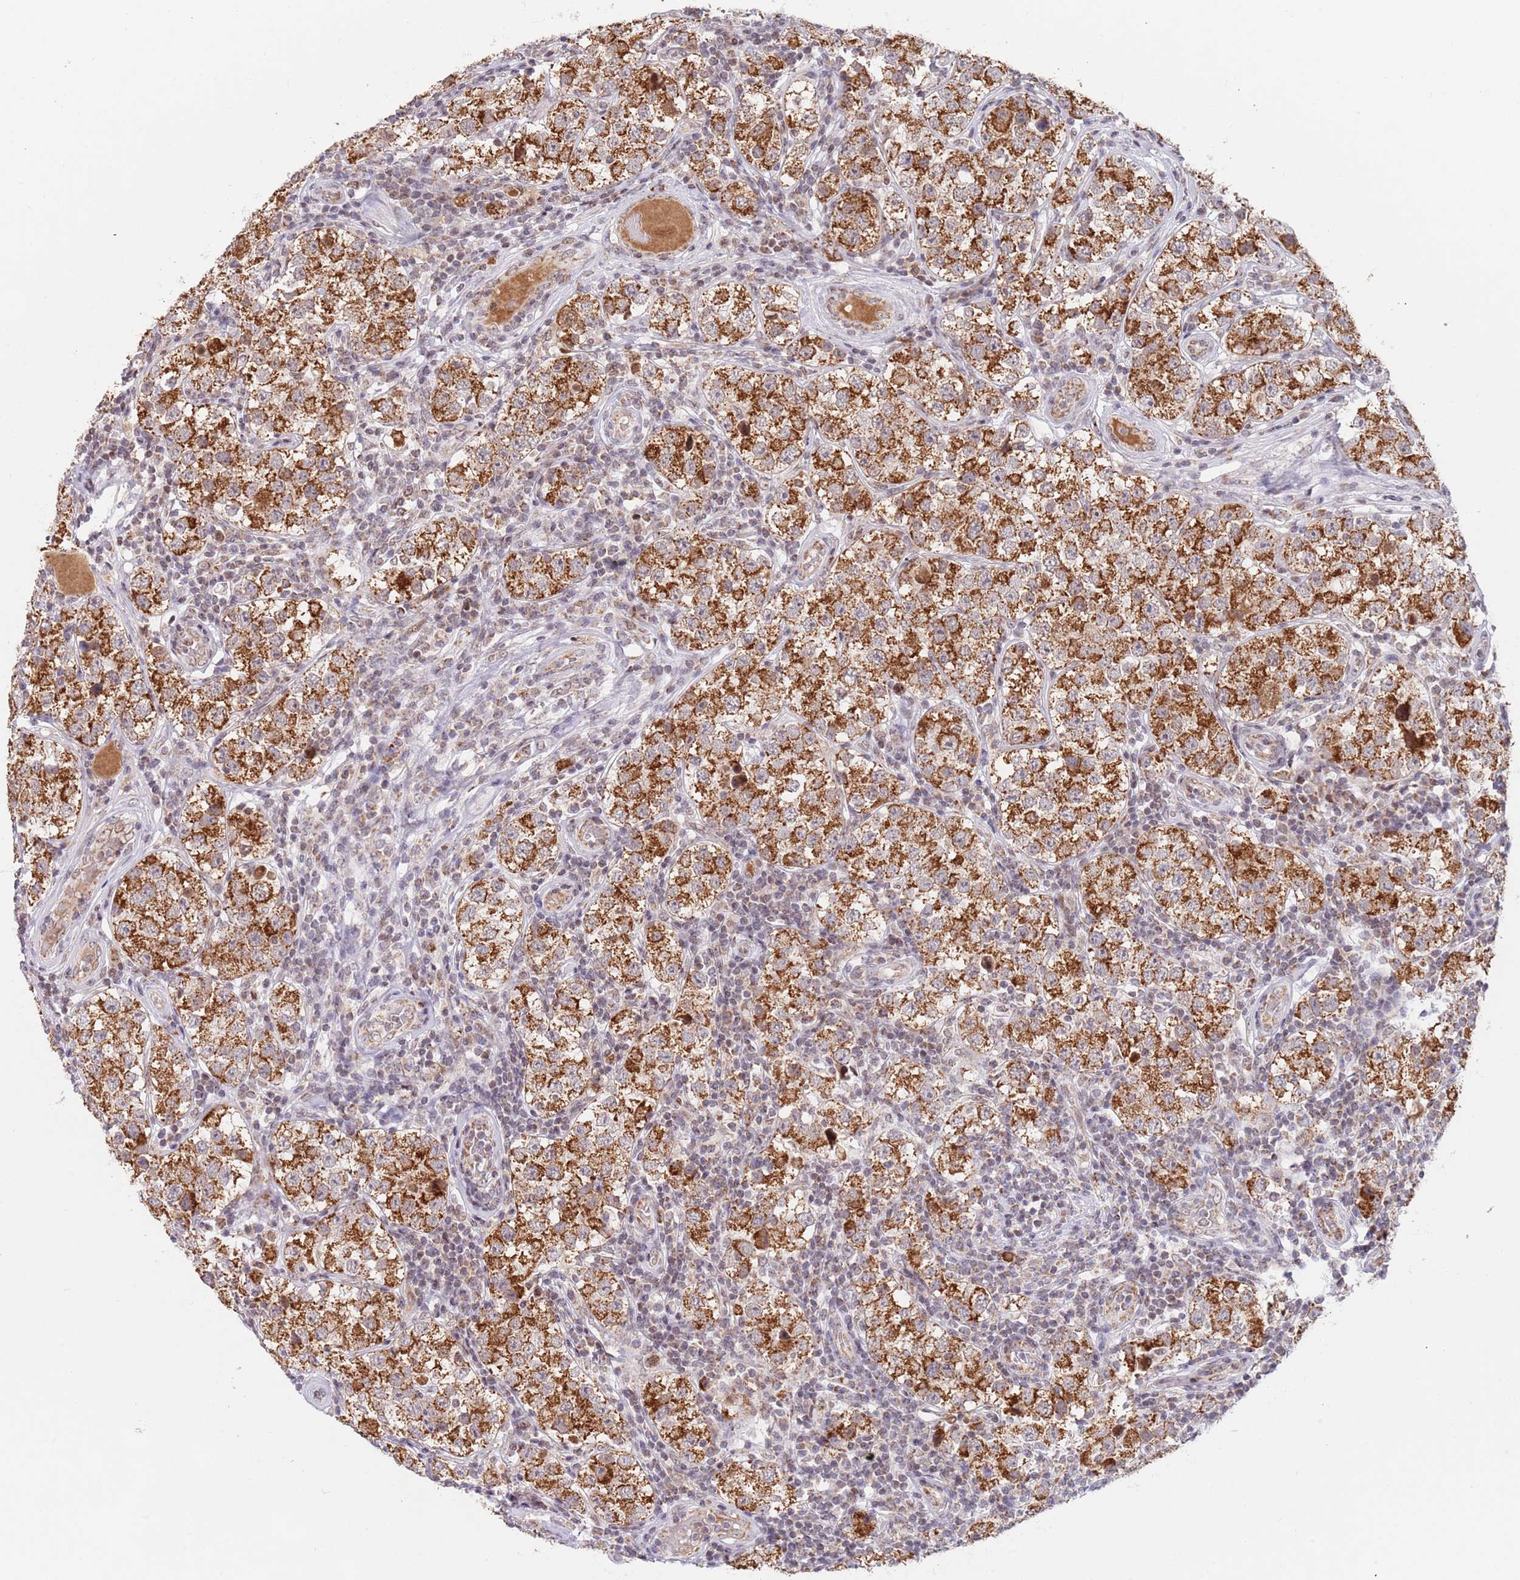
{"staining": {"intensity": "strong", "quantity": ">75%", "location": "cytoplasmic/membranous"}, "tissue": "testis cancer", "cell_type": "Tumor cells", "image_type": "cancer", "snomed": [{"axis": "morphology", "description": "Seminoma, NOS"}, {"axis": "topography", "description": "Testis"}], "caption": "Approximately >75% of tumor cells in human seminoma (testis) display strong cytoplasmic/membranous protein staining as visualized by brown immunohistochemical staining.", "gene": "TIMM13", "patient": {"sex": "male", "age": 34}}